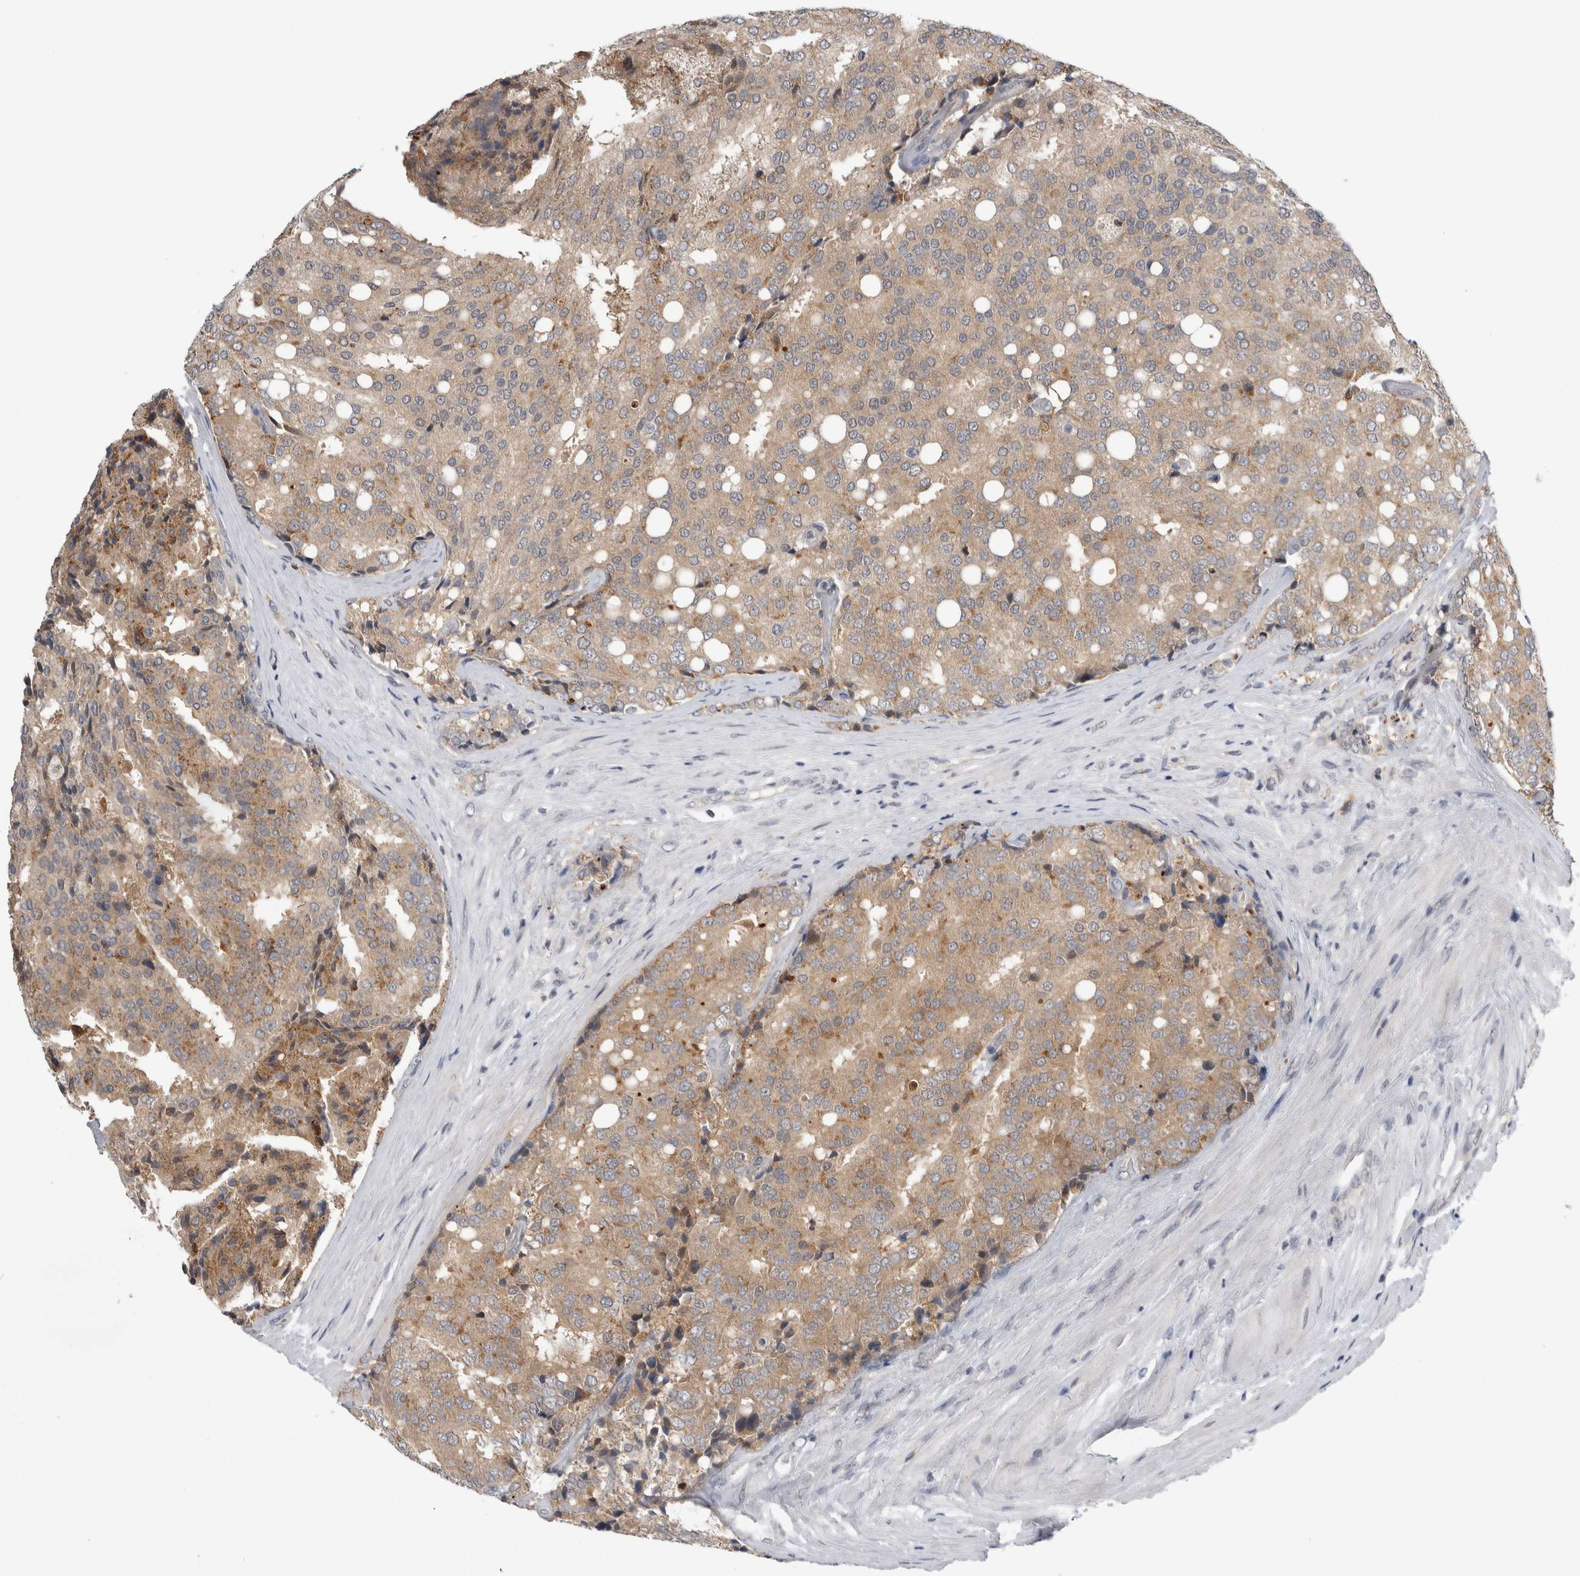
{"staining": {"intensity": "moderate", "quantity": ">75%", "location": "cytoplasmic/membranous"}, "tissue": "prostate cancer", "cell_type": "Tumor cells", "image_type": "cancer", "snomed": [{"axis": "morphology", "description": "Adenocarcinoma, High grade"}, {"axis": "topography", "description": "Prostate"}], "caption": "Prostate cancer stained with a protein marker demonstrates moderate staining in tumor cells.", "gene": "PSMB2", "patient": {"sex": "male", "age": 50}}